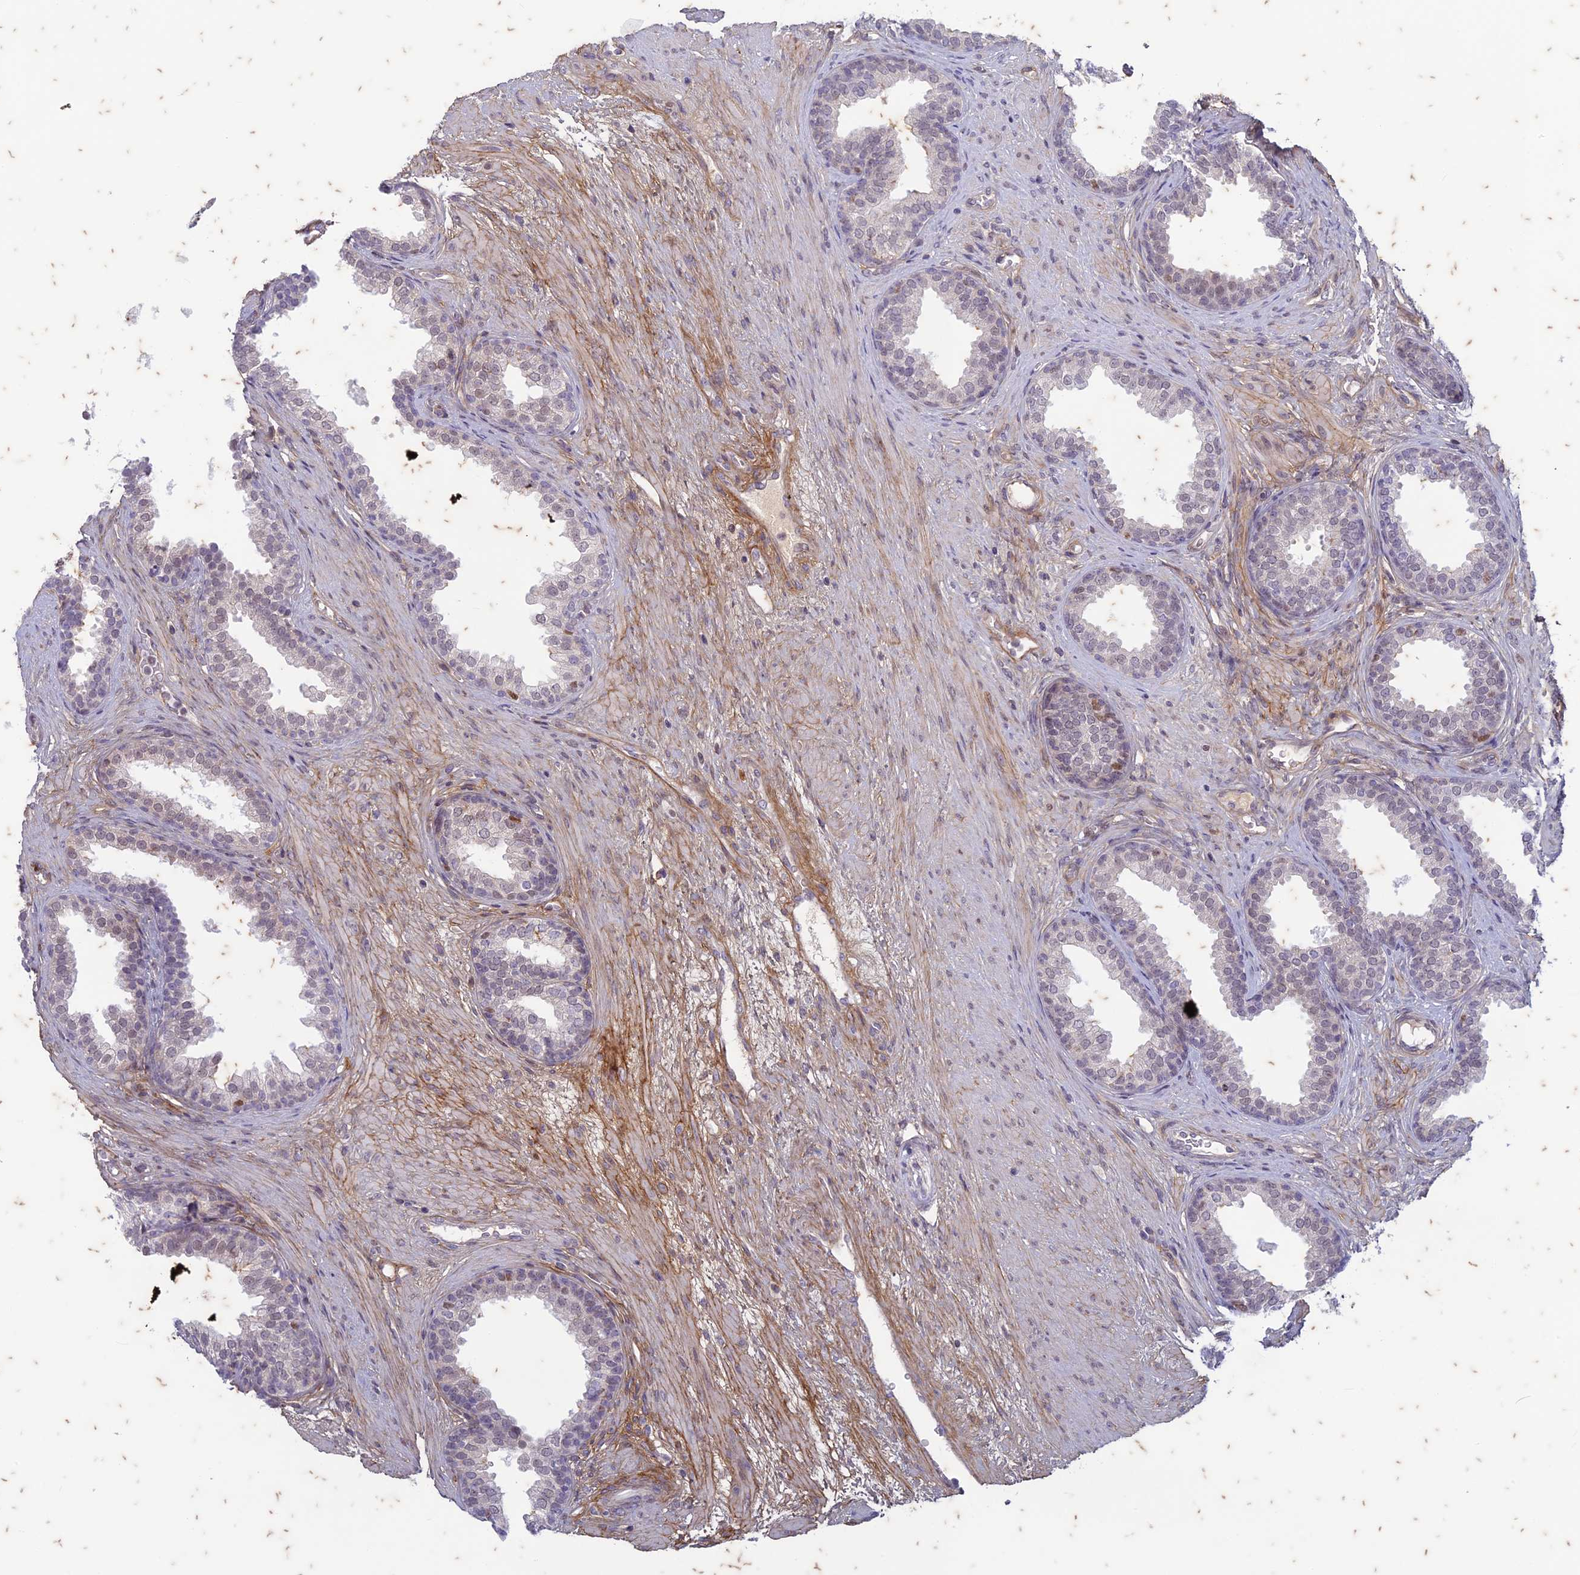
{"staining": {"intensity": "weak", "quantity": "<25%", "location": "nuclear"}, "tissue": "prostate", "cell_type": "Glandular cells", "image_type": "normal", "snomed": [{"axis": "morphology", "description": "Normal tissue, NOS"}, {"axis": "topography", "description": "Prostate"}], "caption": "Immunohistochemistry (IHC) of benign human prostate shows no staining in glandular cells. The staining is performed using DAB (3,3'-diaminobenzidine) brown chromogen with nuclei counter-stained in using hematoxylin.", "gene": "PABPN1L", "patient": {"sex": "male", "age": 76}}